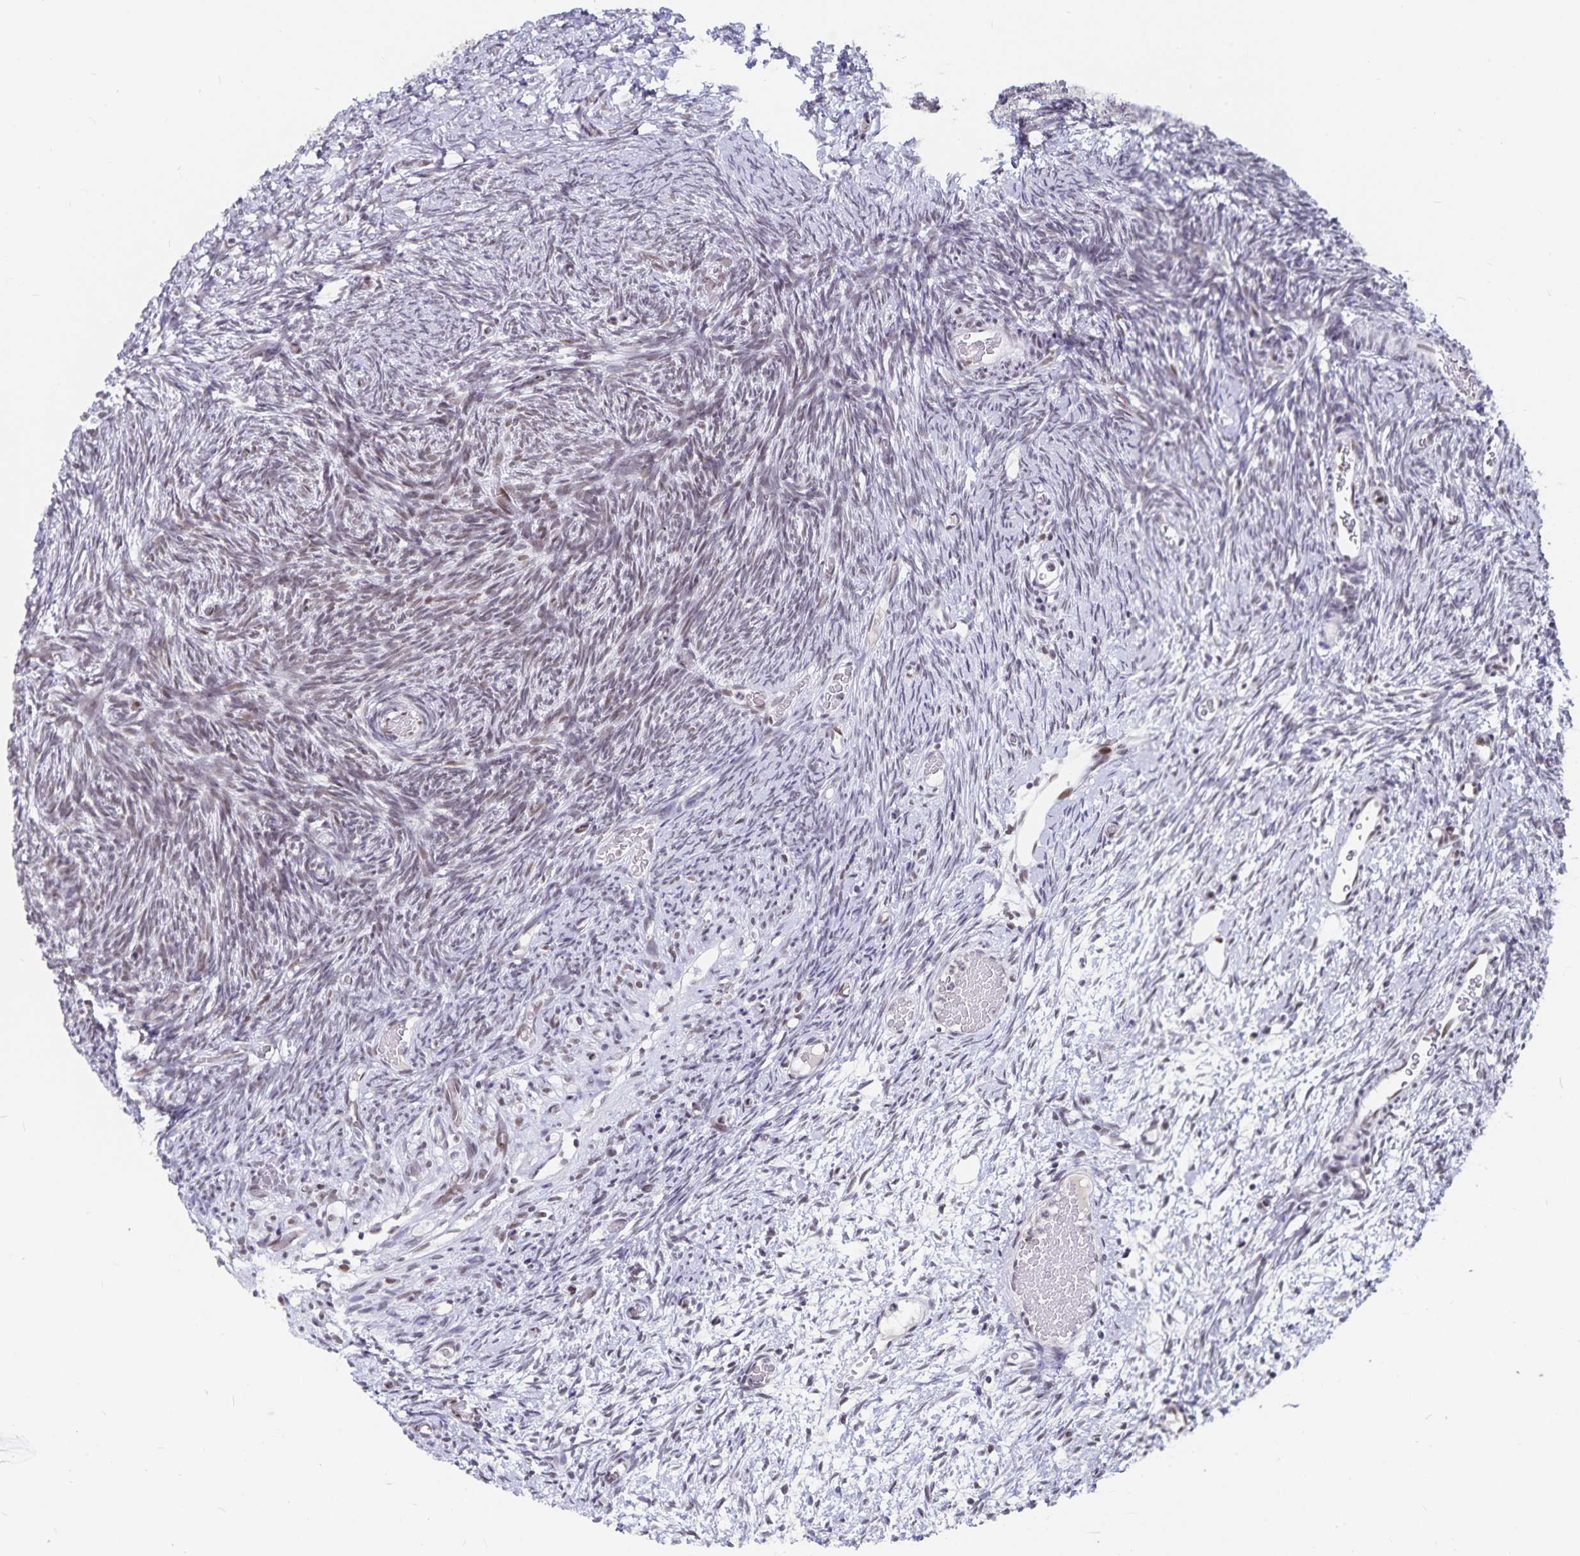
{"staining": {"intensity": "weak", "quantity": "25%-75%", "location": "nuclear"}, "tissue": "ovary", "cell_type": "Follicle cells", "image_type": "normal", "snomed": [{"axis": "morphology", "description": "Normal tissue, NOS"}, {"axis": "topography", "description": "Ovary"}], "caption": "Protein staining reveals weak nuclear staining in approximately 25%-75% of follicle cells in unremarkable ovary.", "gene": "PBX2", "patient": {"sex": "female", "age": 39}}